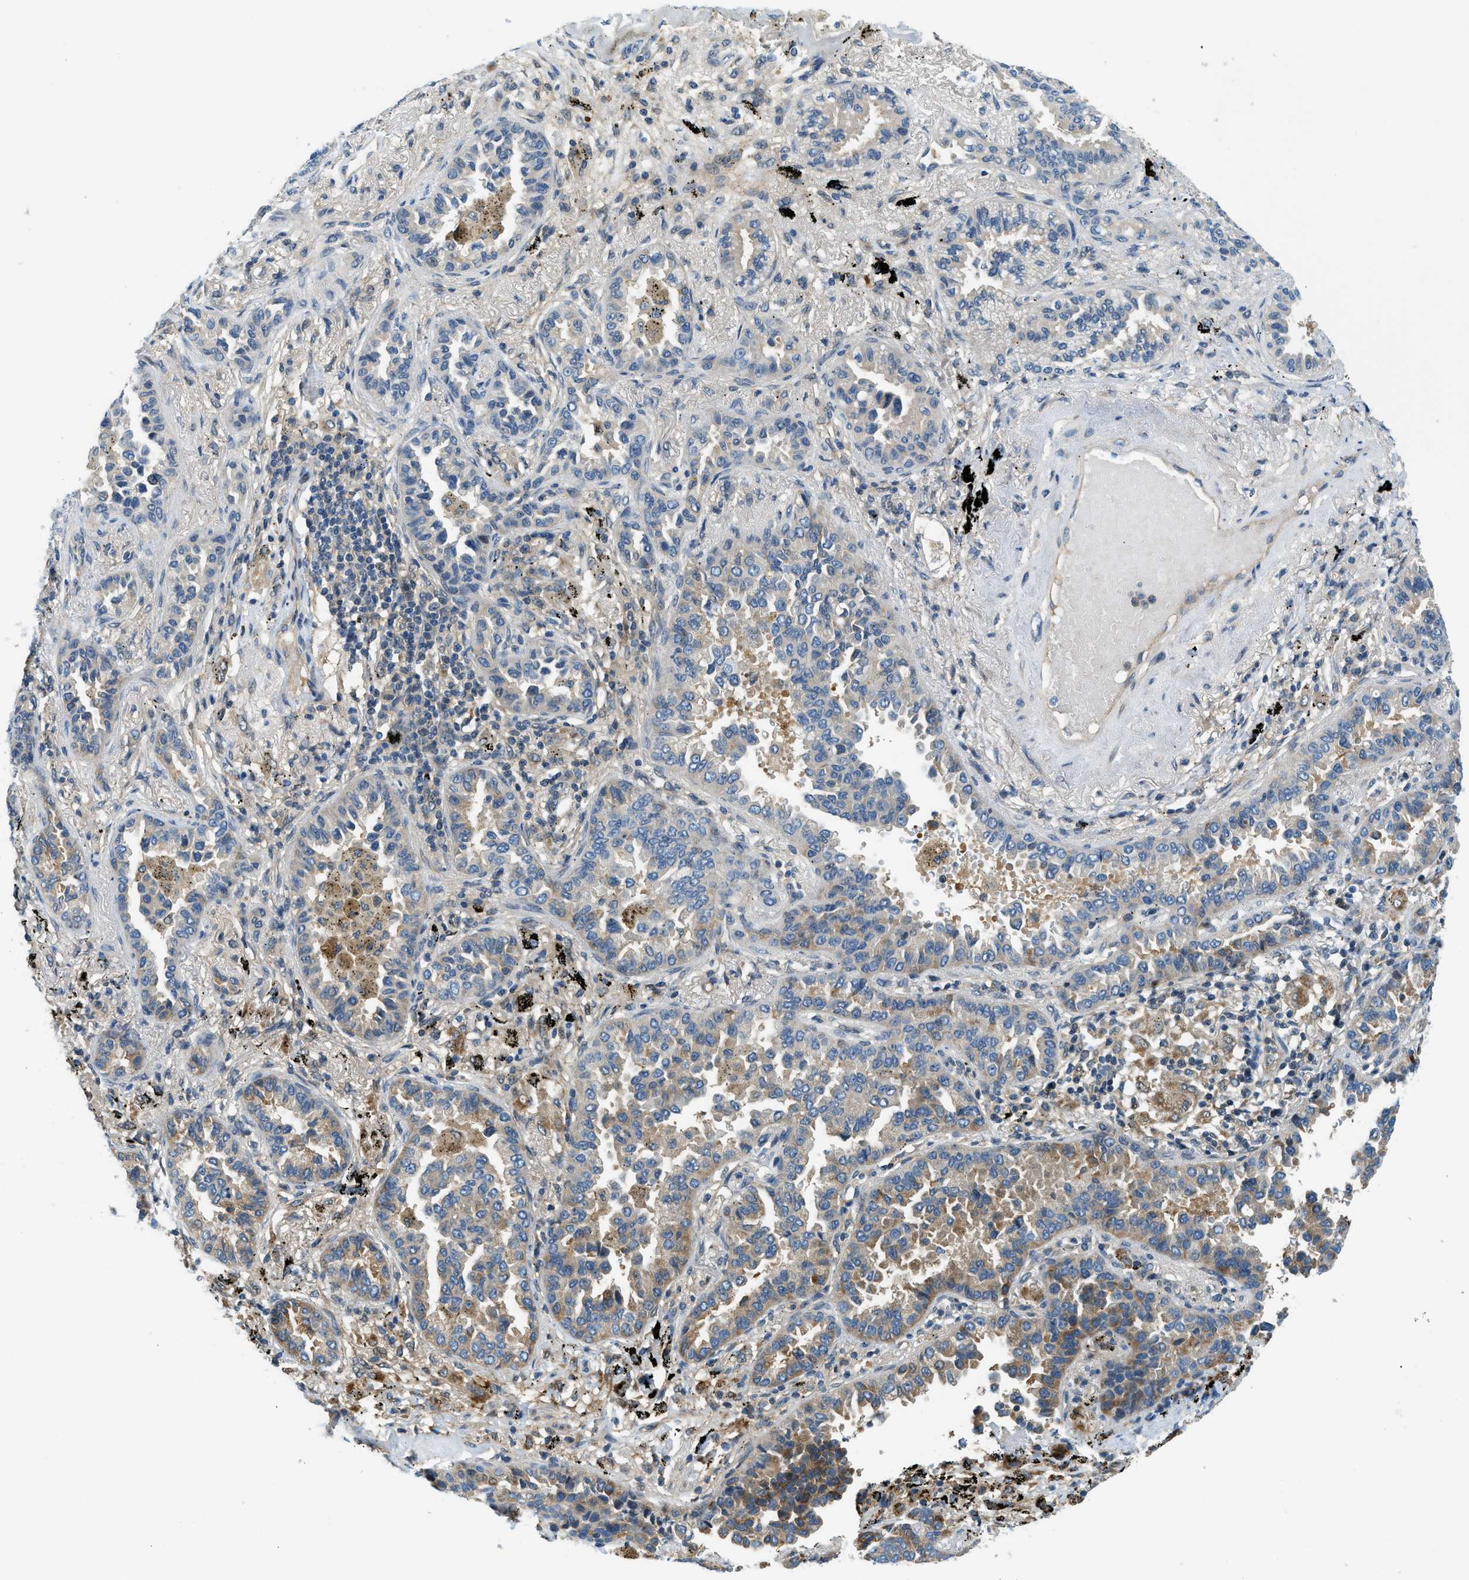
{"staining": {"intensity": "moderate", "quantity": "25%-75%", "location": "cytoplasmic/membranous"}, "tissue": "lung cancer", "cell_type": "Tumor cells", "image_type": "cancer", "snomed": [{"axis": "morphology", "description": "Normal tissue, NOS"}, {"axis": "morphology", "description": "Adenocarcinoma, NOS"}, {"axis": "topography", "description": "Lung"}], "caption": "Immunohistochemistry (IHC) histopathology image of lung cancer stained for a protein (brown), which shows medium levels of moderate cytoplasmic/membranous positivity in approximately 25%-75% of tumor cells.", "gene": "KCNK1", "patient": {"sex": "male", "age": 59}}